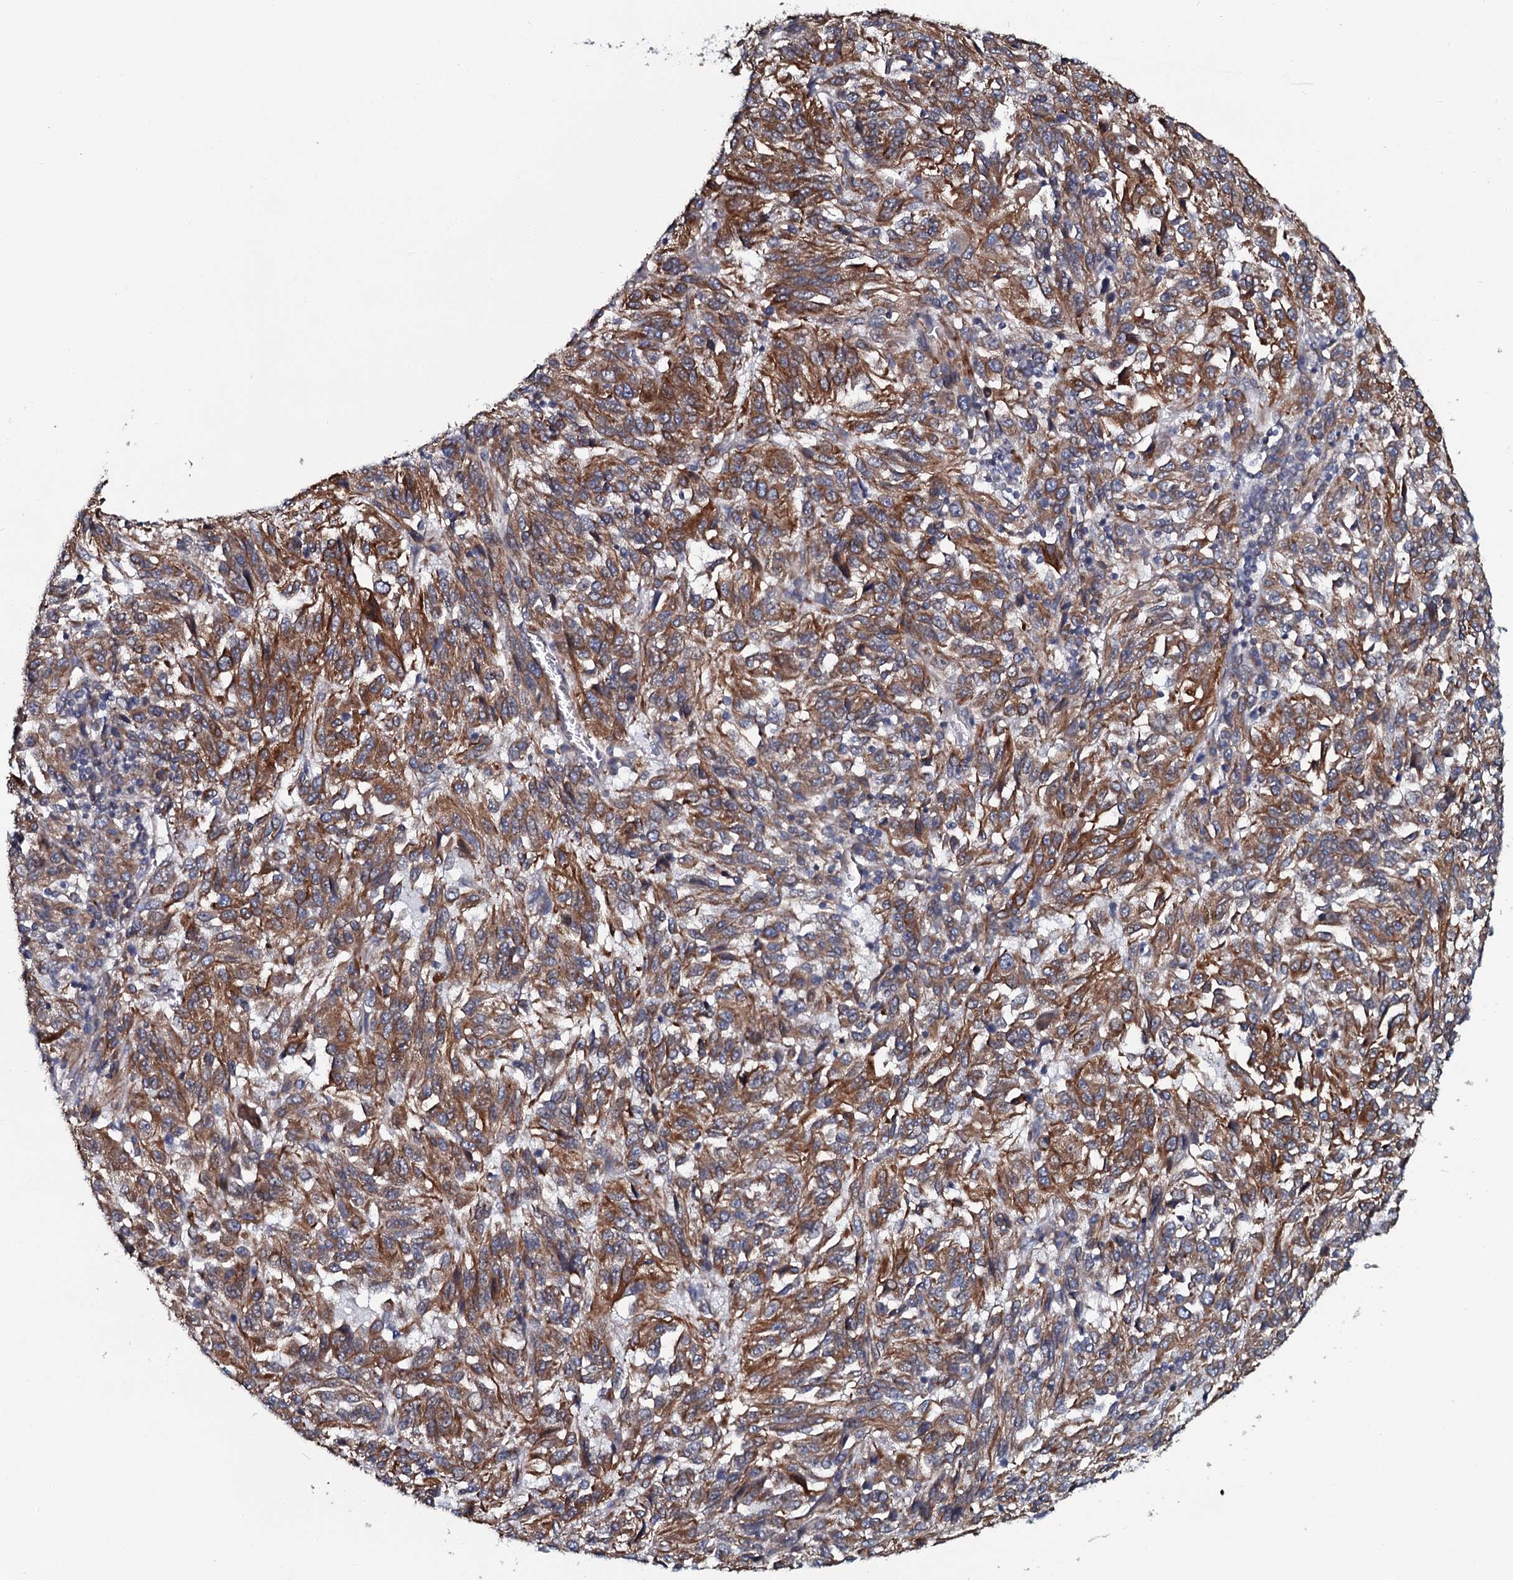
{"staining": {"intensity": "moderate", "quantity": ">75%", "location": "cytoplasmic/membranous"}, "tissue": "melanoma", "cell_type": "Tumor cells", "image_type": "cancer", "snomed": [{"axis": "morphology", "description": "Malignant melanoma, Metastatic site"}, {"axis": "topography", "description": "Lung"}], "caption": "Melanoma stained with a protein marker demonstrates moderate staining in tumor cells.", "gene": "TMEM151A", "patient": {"sex": "male", "age": 64}}